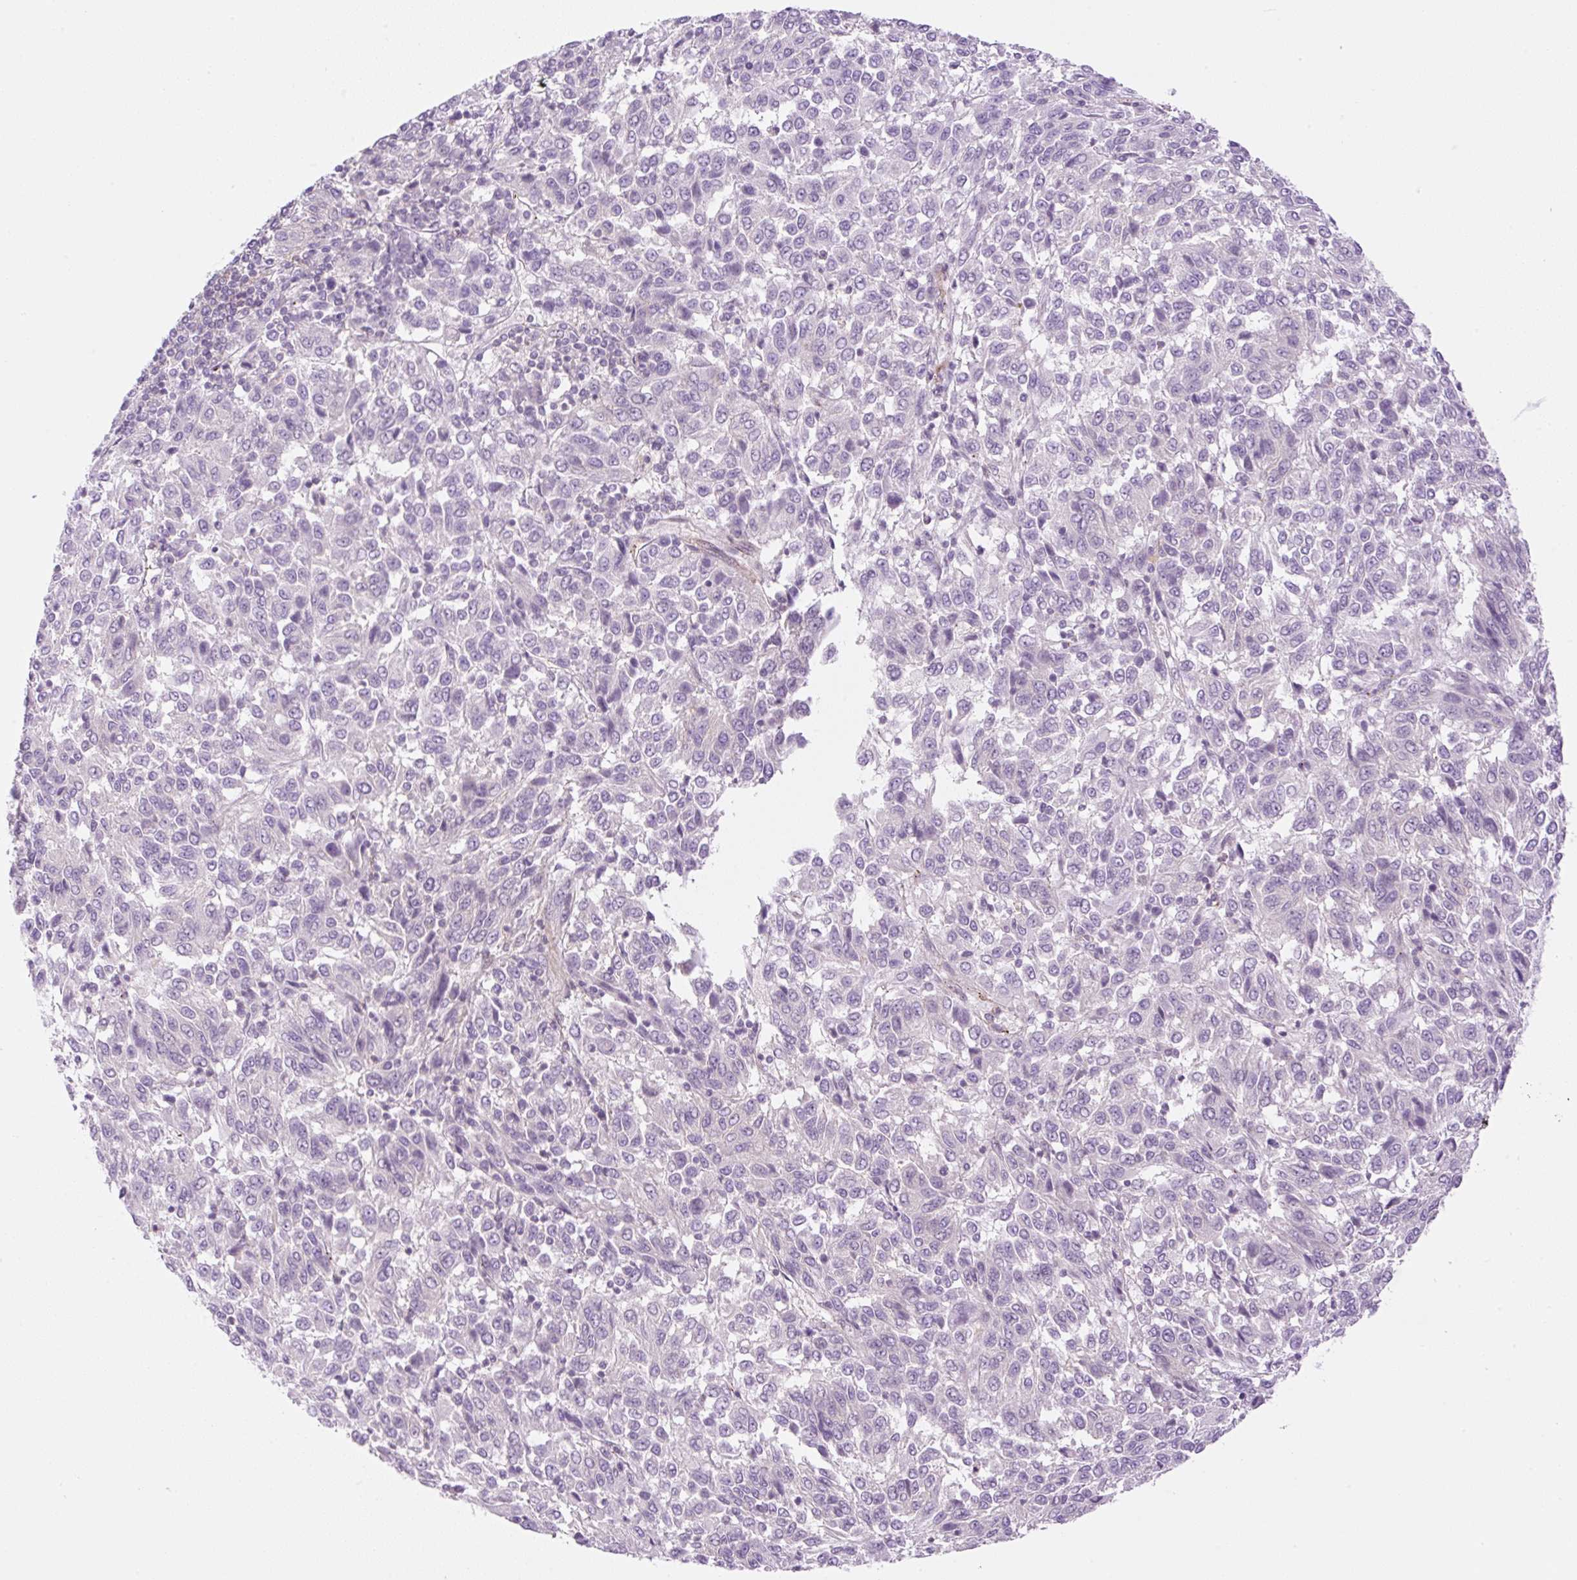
{"staining": {"intensity": "negative", "quantity": "none", "location": "none"}, "tissue": "melanoma", "cell_type": "Tumor cells", "image_type": "cancer", "snomed": [{"axis": "morphology", "description": "Malignant melanoma, Metastatic site"}, {"axis": "topography", "description": "Lung"}], "caption": "This is an IHC micrograph of human melanoma. There is no staining in tumor cells.", "gene": "EHD3", "patient": {"sex": "male", "age": 64}}